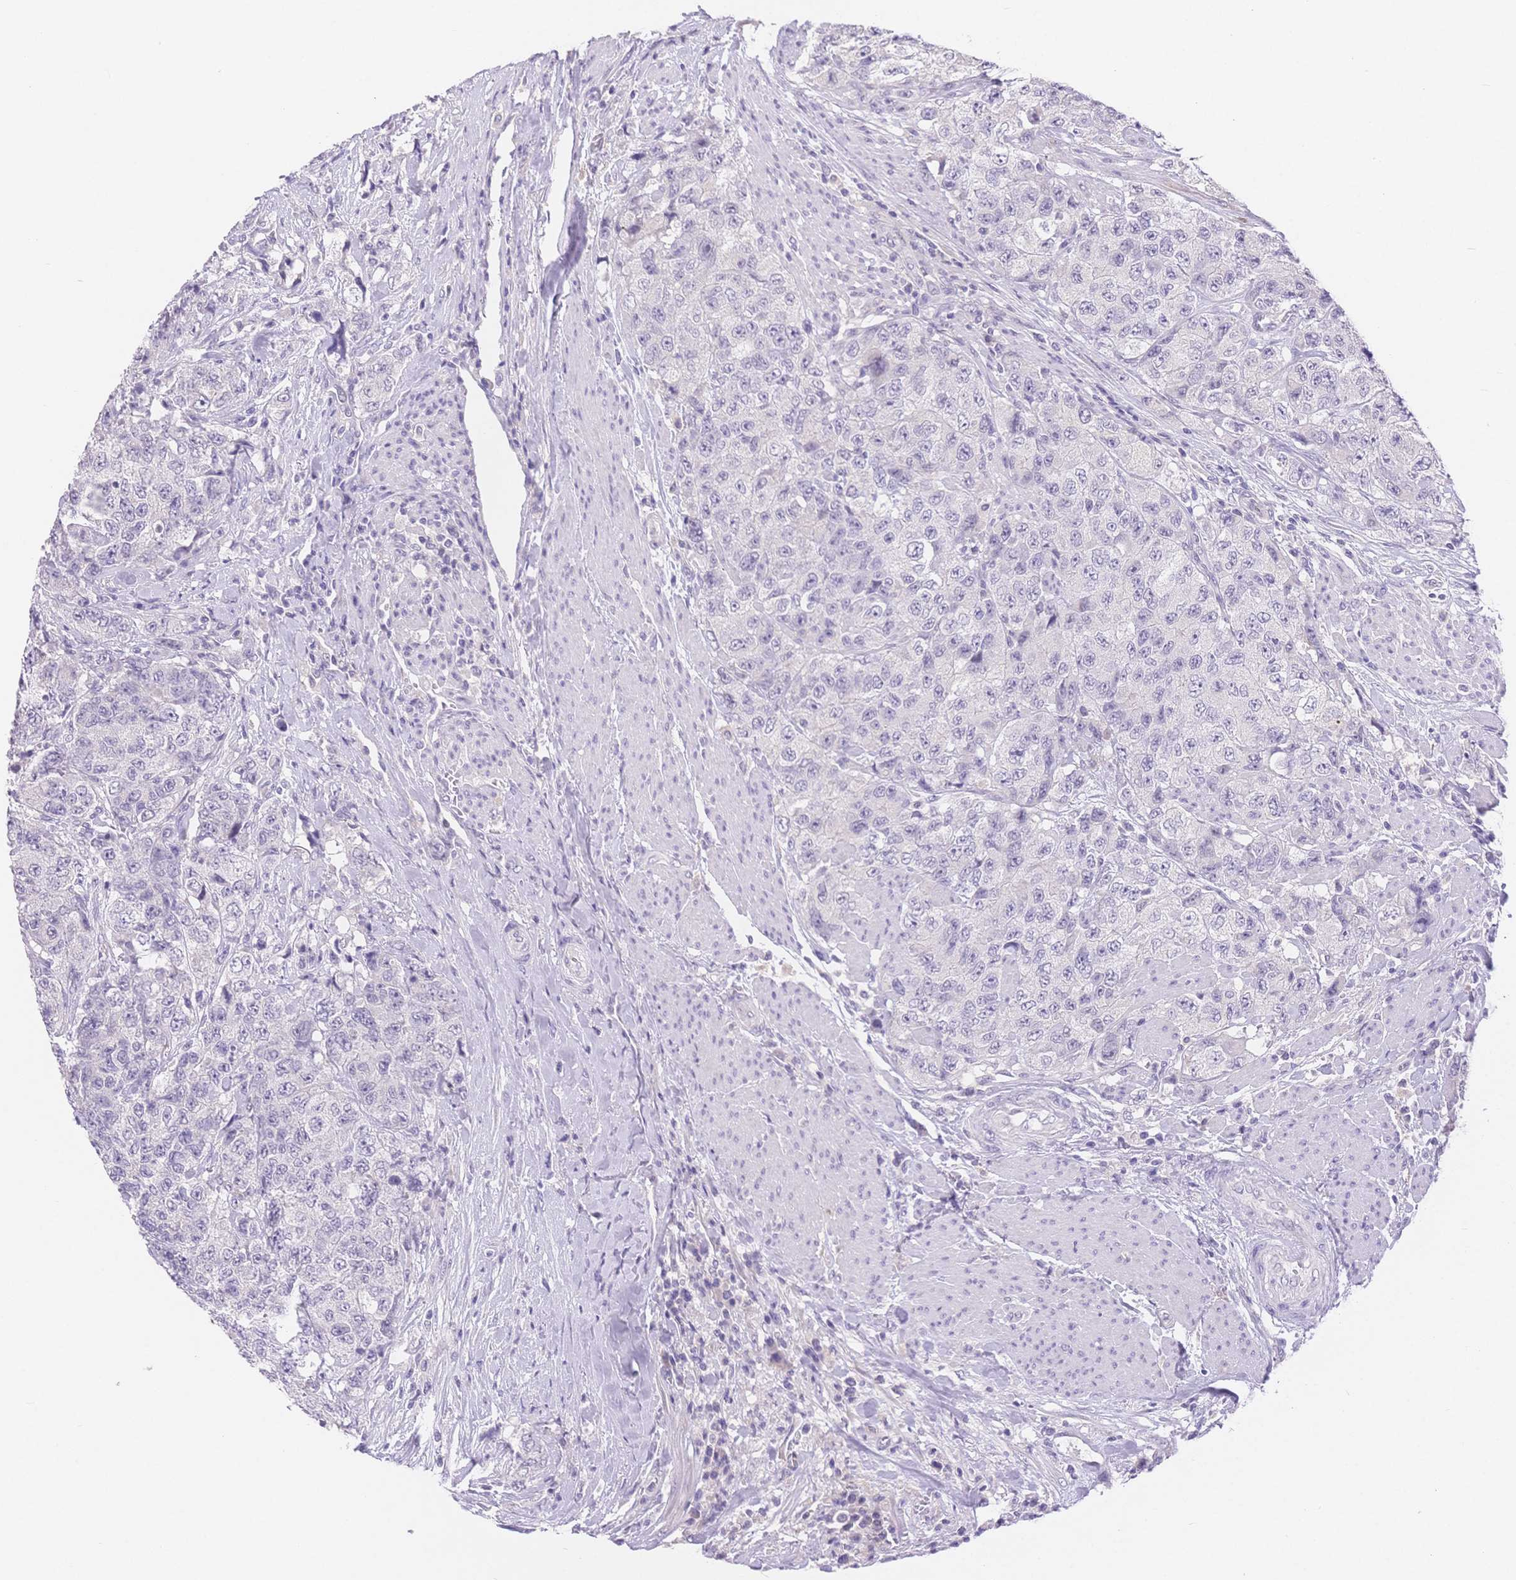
{"staining": {"intensity": "negative", "quantity": "none", "location": "none"}, "tissue": "urothelial cancer", "cell_type": "Tumor cells", "image_type": "cancer", "snomed": [{"axis": "morphology", "description": "Urothelial carcinoma, High grade"}, {"axis": "topography", "description": "Urinary bladder"}], "caption": "This is a image of IHC staining of high-grade urothelial carcinoma, which shows no expression in tumor cells.", "gene": "MYOM1", "patient": {"sex": "female", "age": 78}}